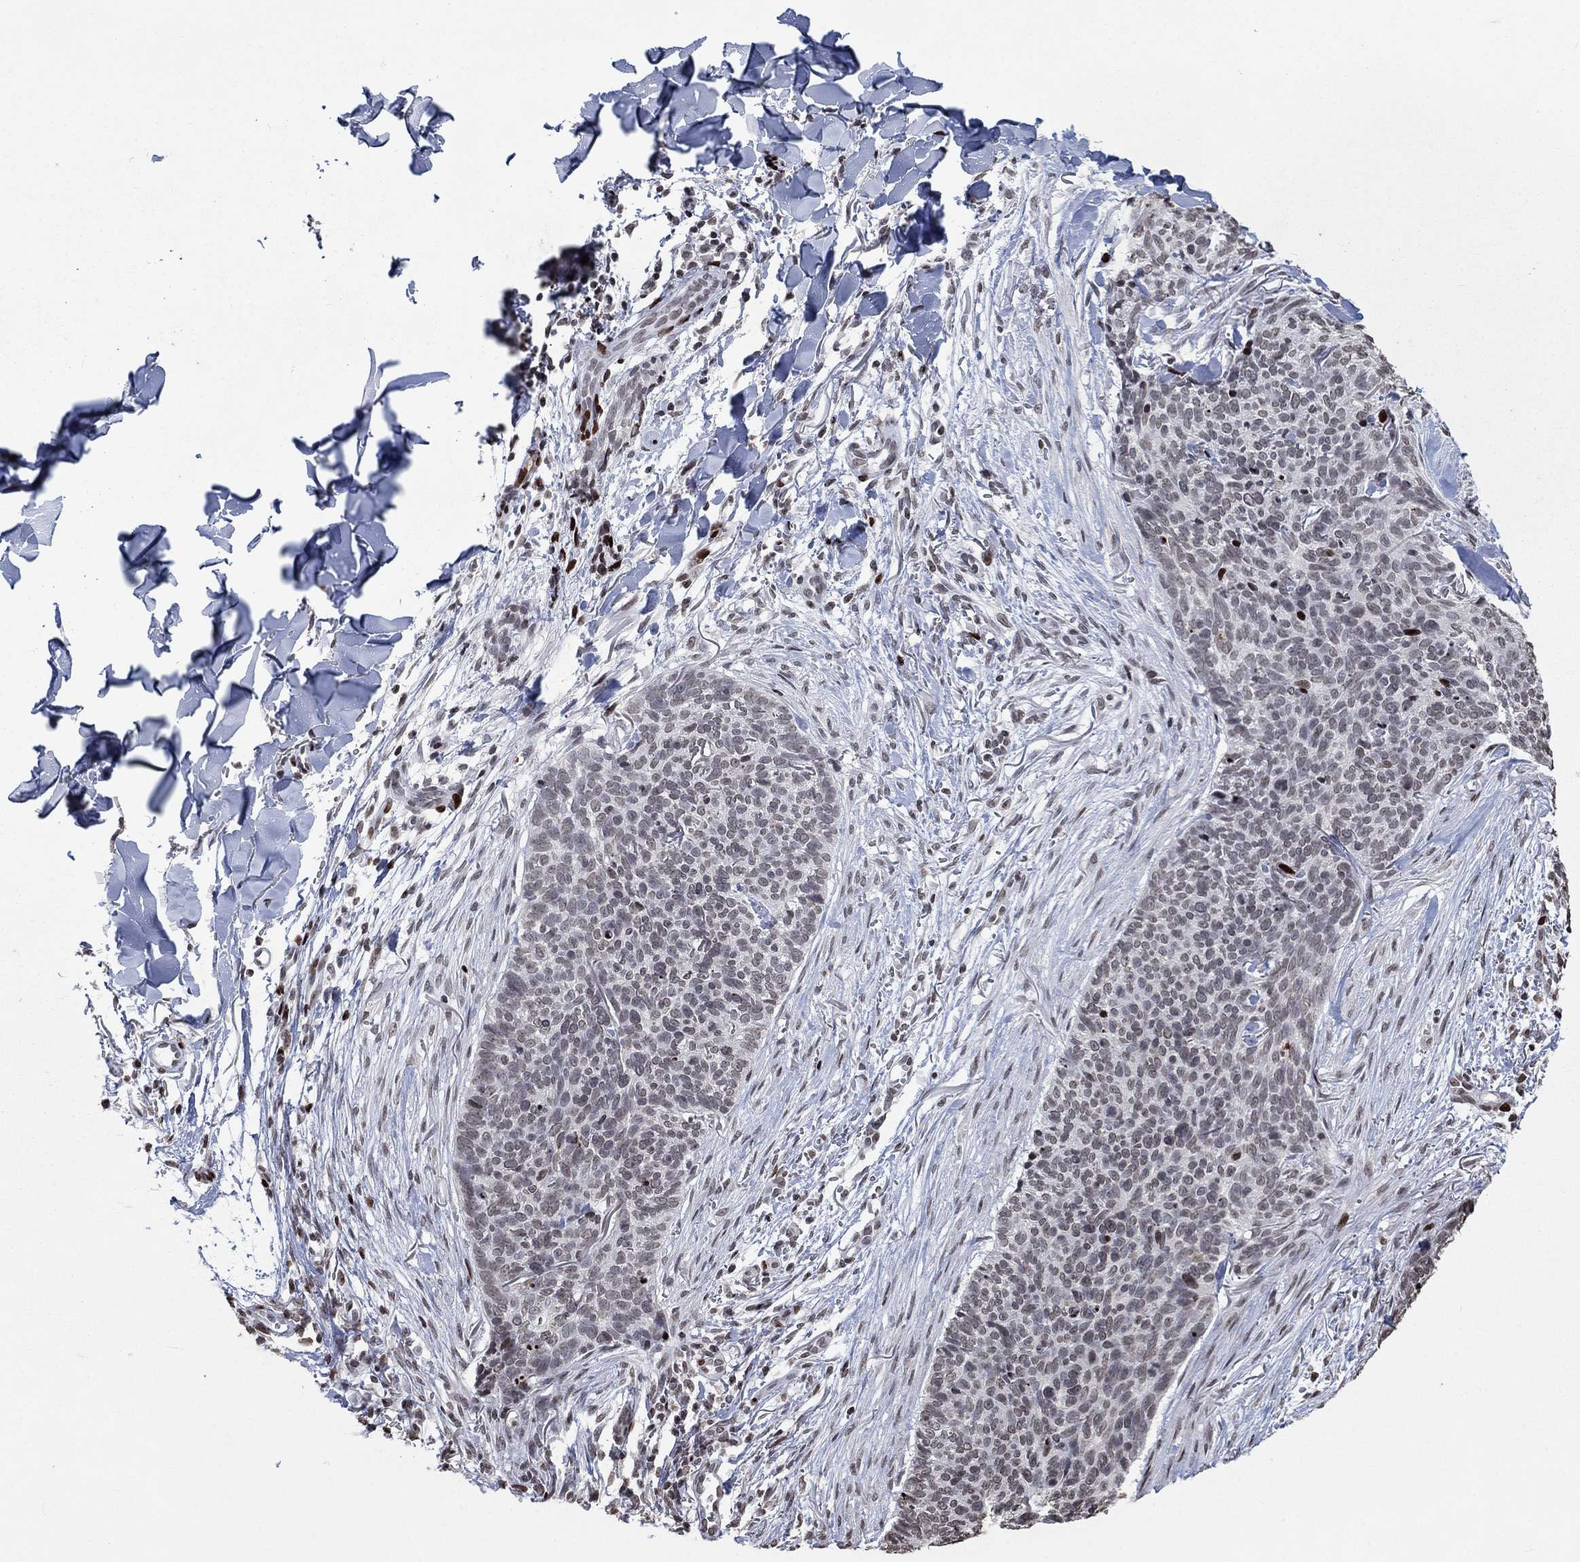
{"staining": {"intensity": "negative", "quantity": "none", "location": "none"}, "tissue": "skin cancer", "cell_type": "Tumor cells", "image_type": "cancer", "snomed": [{"axis": "morphology", "description": "Basal cell carcinoma"}, {"axis": "topography", "description": "Skin"}], "caption": "Skin cancer stained for a protein using immunohistochemistry displays no staining tumor cells.", "gene": "SRSF3", "patient": {"sex": "male", "age": 64}}